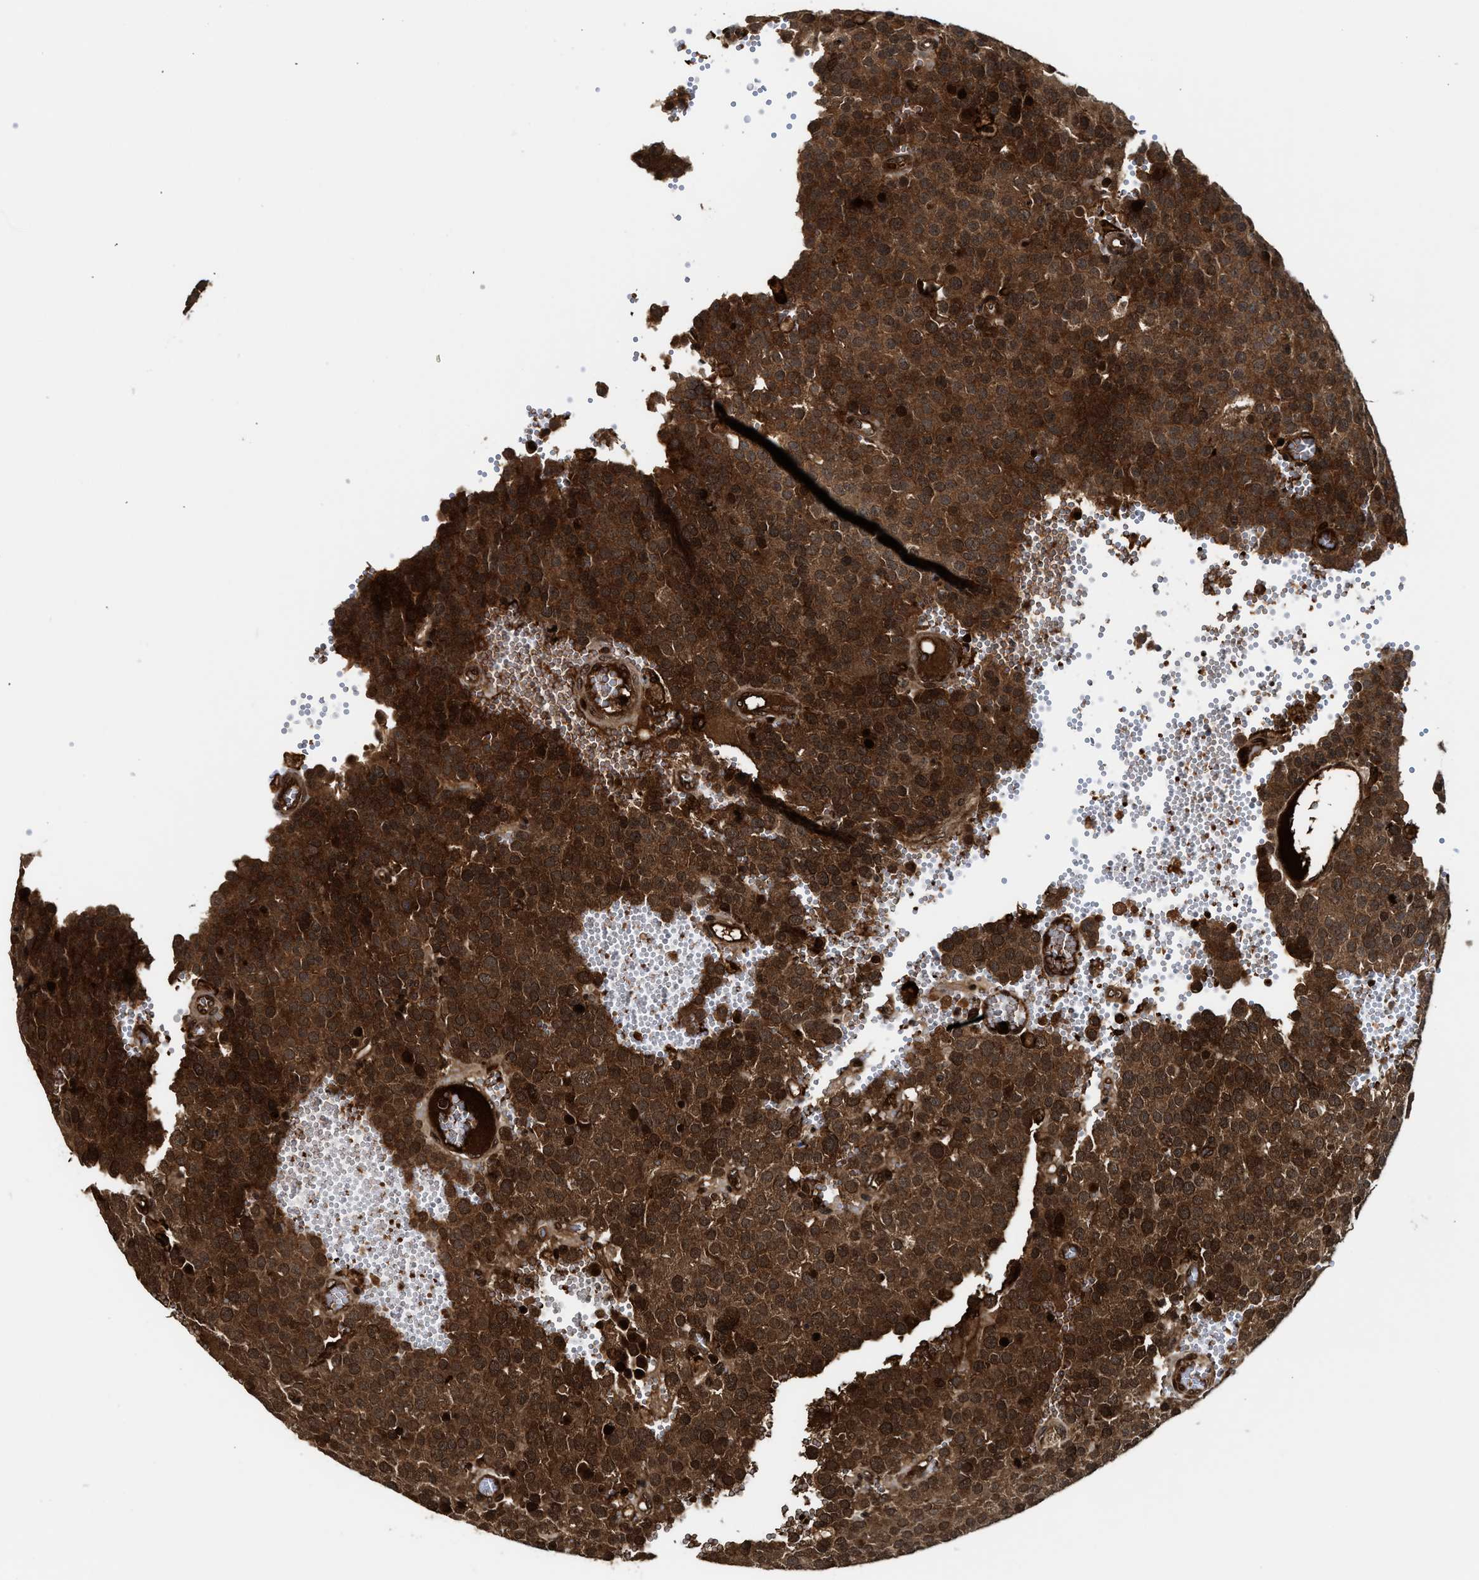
{"staining": {"intensity": "strong", "quantity": ">75%", "location": "cytoplasmic/membranous,nuclear"}, "tissue": "testis cancer", "cell_type": "Tumor cells", "image_type": "cancer", "snomed": [{"axis": "morphology", "description": "Seminoma, NOS"}, {"axis": "topography", "description": "Testis"}], "caption": "An IHC image of tumor tissue is shown. Protein staining in brown shows strong cytoplasmic/membranous and nuclear positivity in testis cancer (seminoma) within tumor cells.", "gene": "MDM2", "patient": {"sex": "male", "age": 71}}